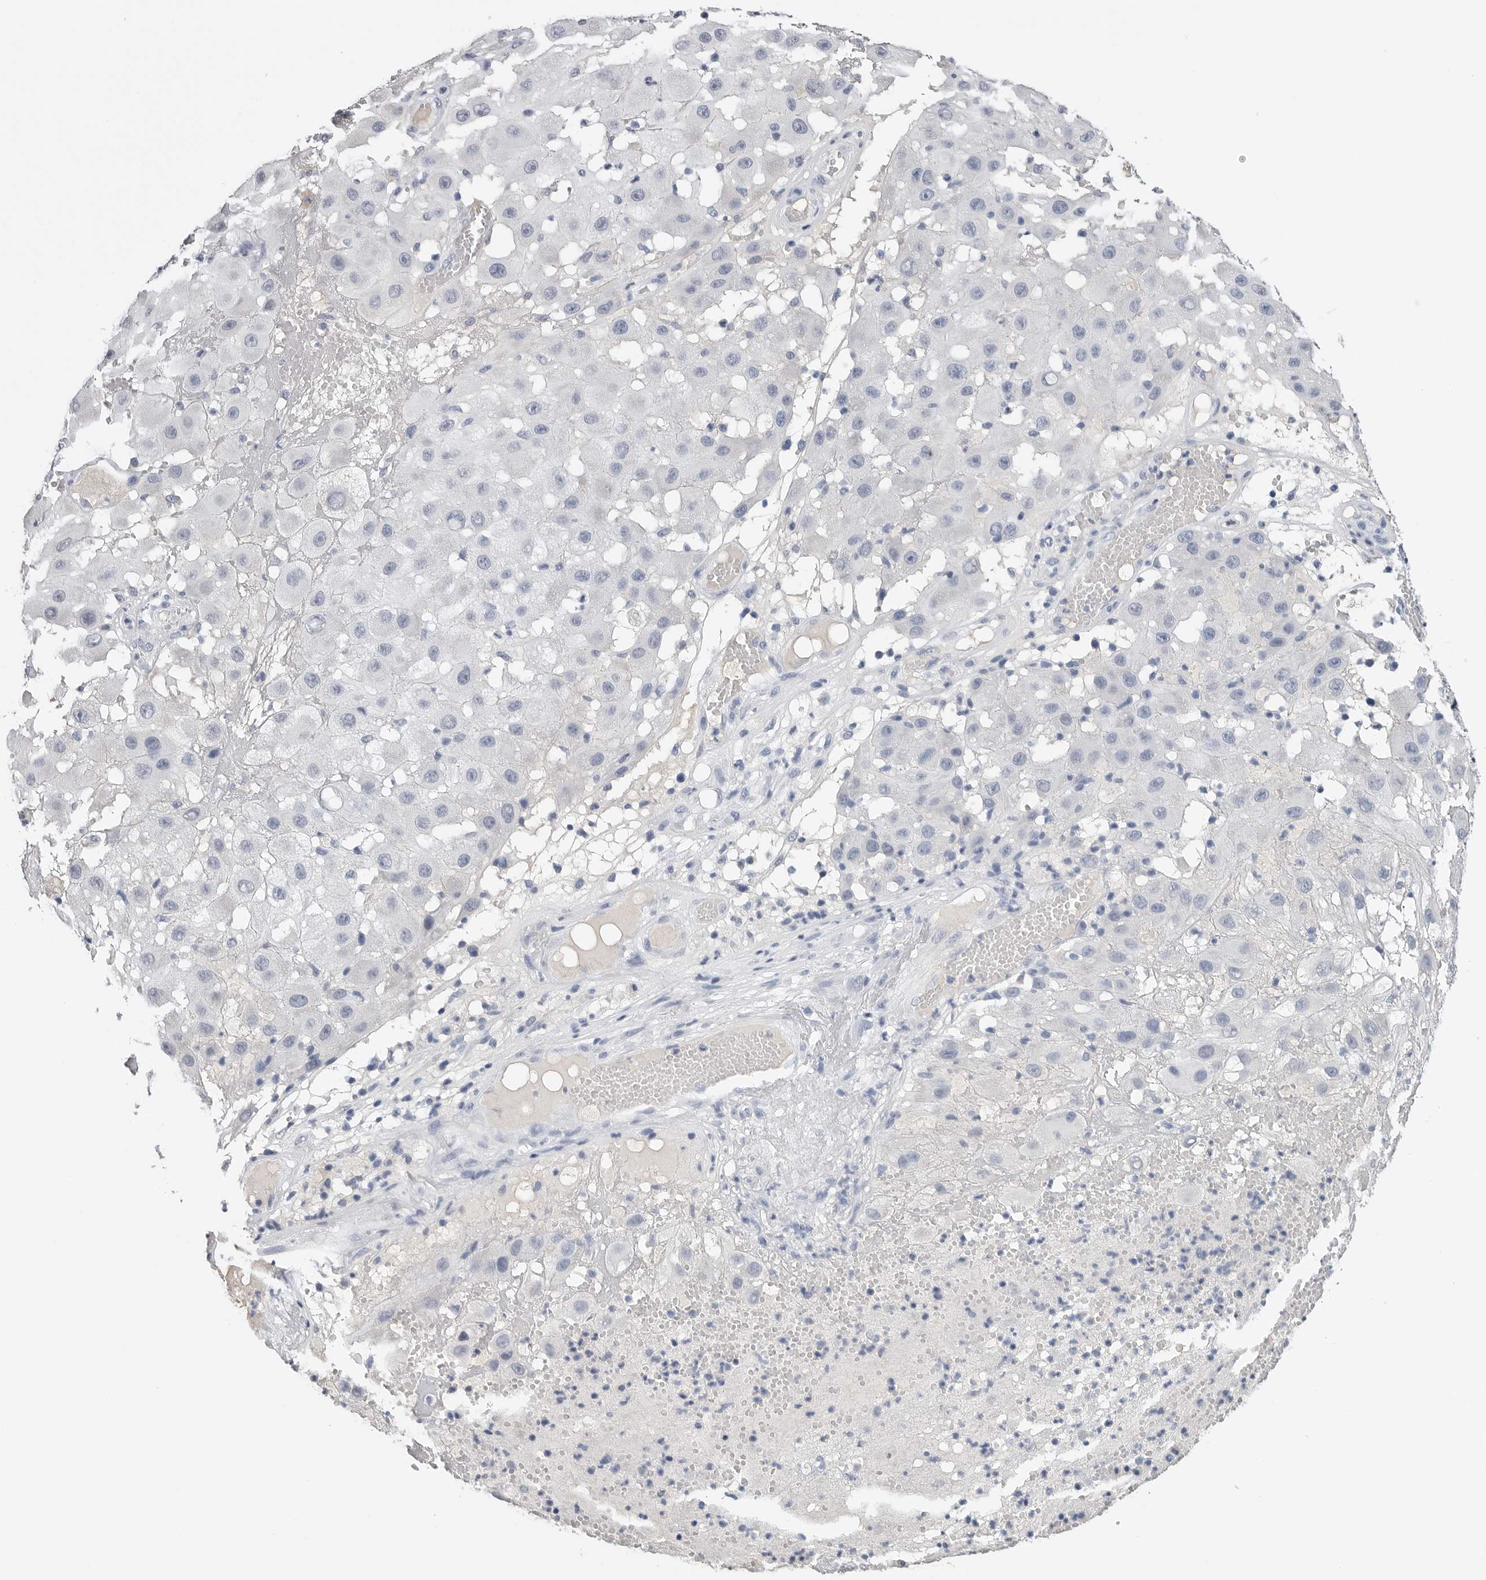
{"staining": {"intensity": "negative", "quantity": "none", "location": "none"}, "tissue": "melanoma", "cell_type": "Tumor cells", "image_type": "cancer", "snomed": [{"axis": "morphology", "description": "Malignant melanoma, NOS"}, {"axis": "topography", "description": "Skin"}], "caption": "Photomicrograph shows no protein positivity in tumor cells of melanoma tissue.", "gene": "FABP6", "patient": {"sex": "female", "age": 81}}